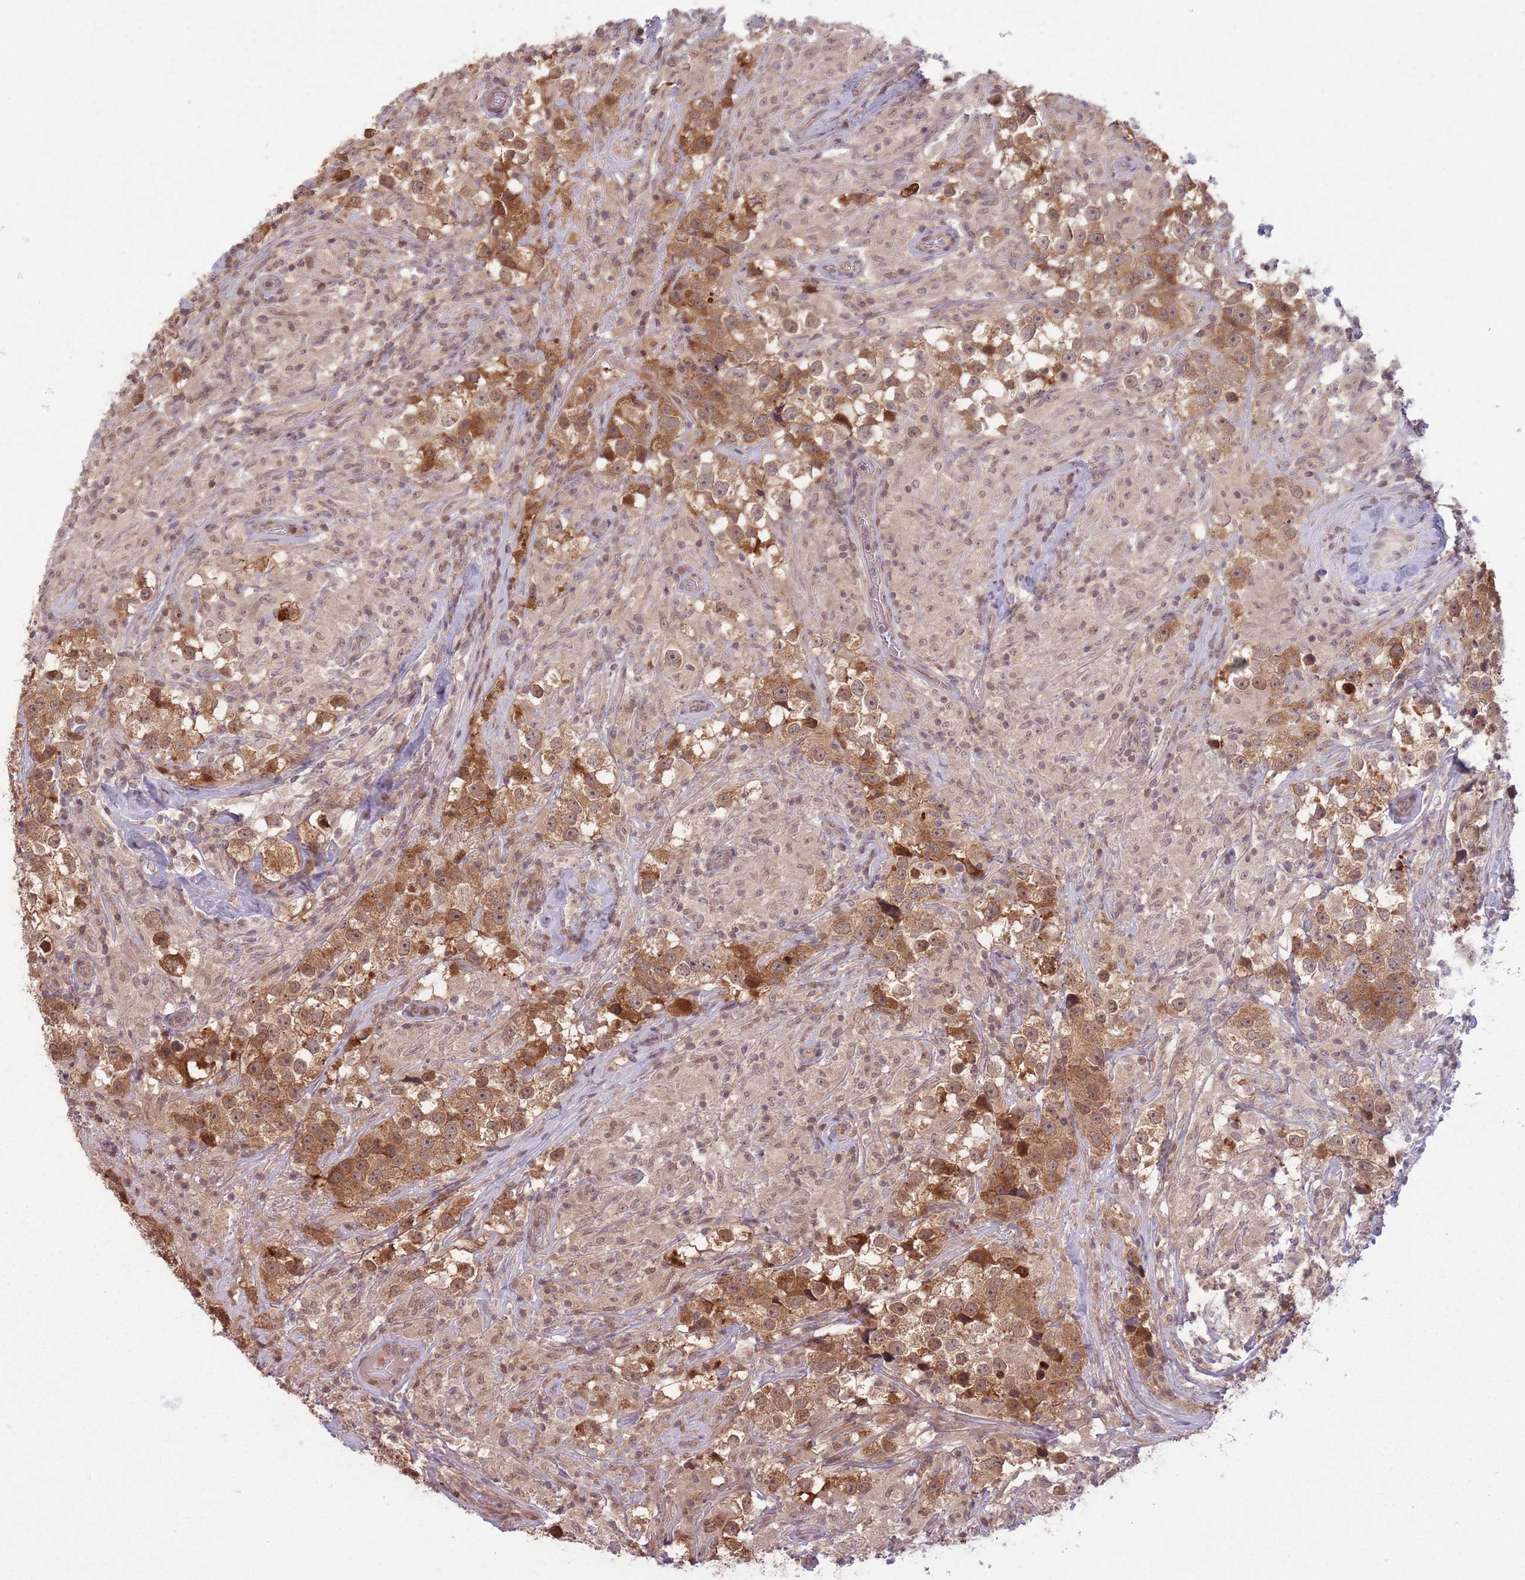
{"staining": {"intensity": "strong", "quantity": ">75%", "location": "cytoplasmic/membranous,nuclear"}, "tissue": "testis cancer", "cell_type": "Tumor cells", "image_type": "cancer", "snomed": [{"axis": "morphology", "description": "Seminoma, NOS"}, {"axis": "topography", "description": "Testis"}], "caption": "Strong cytoplasmic/membranous and nuclear protein staining is present in approximately >75% of tumor cells in testis seminoma.", "gene": "CCDC154", "patient": {"sex": "male", "age": 46}}